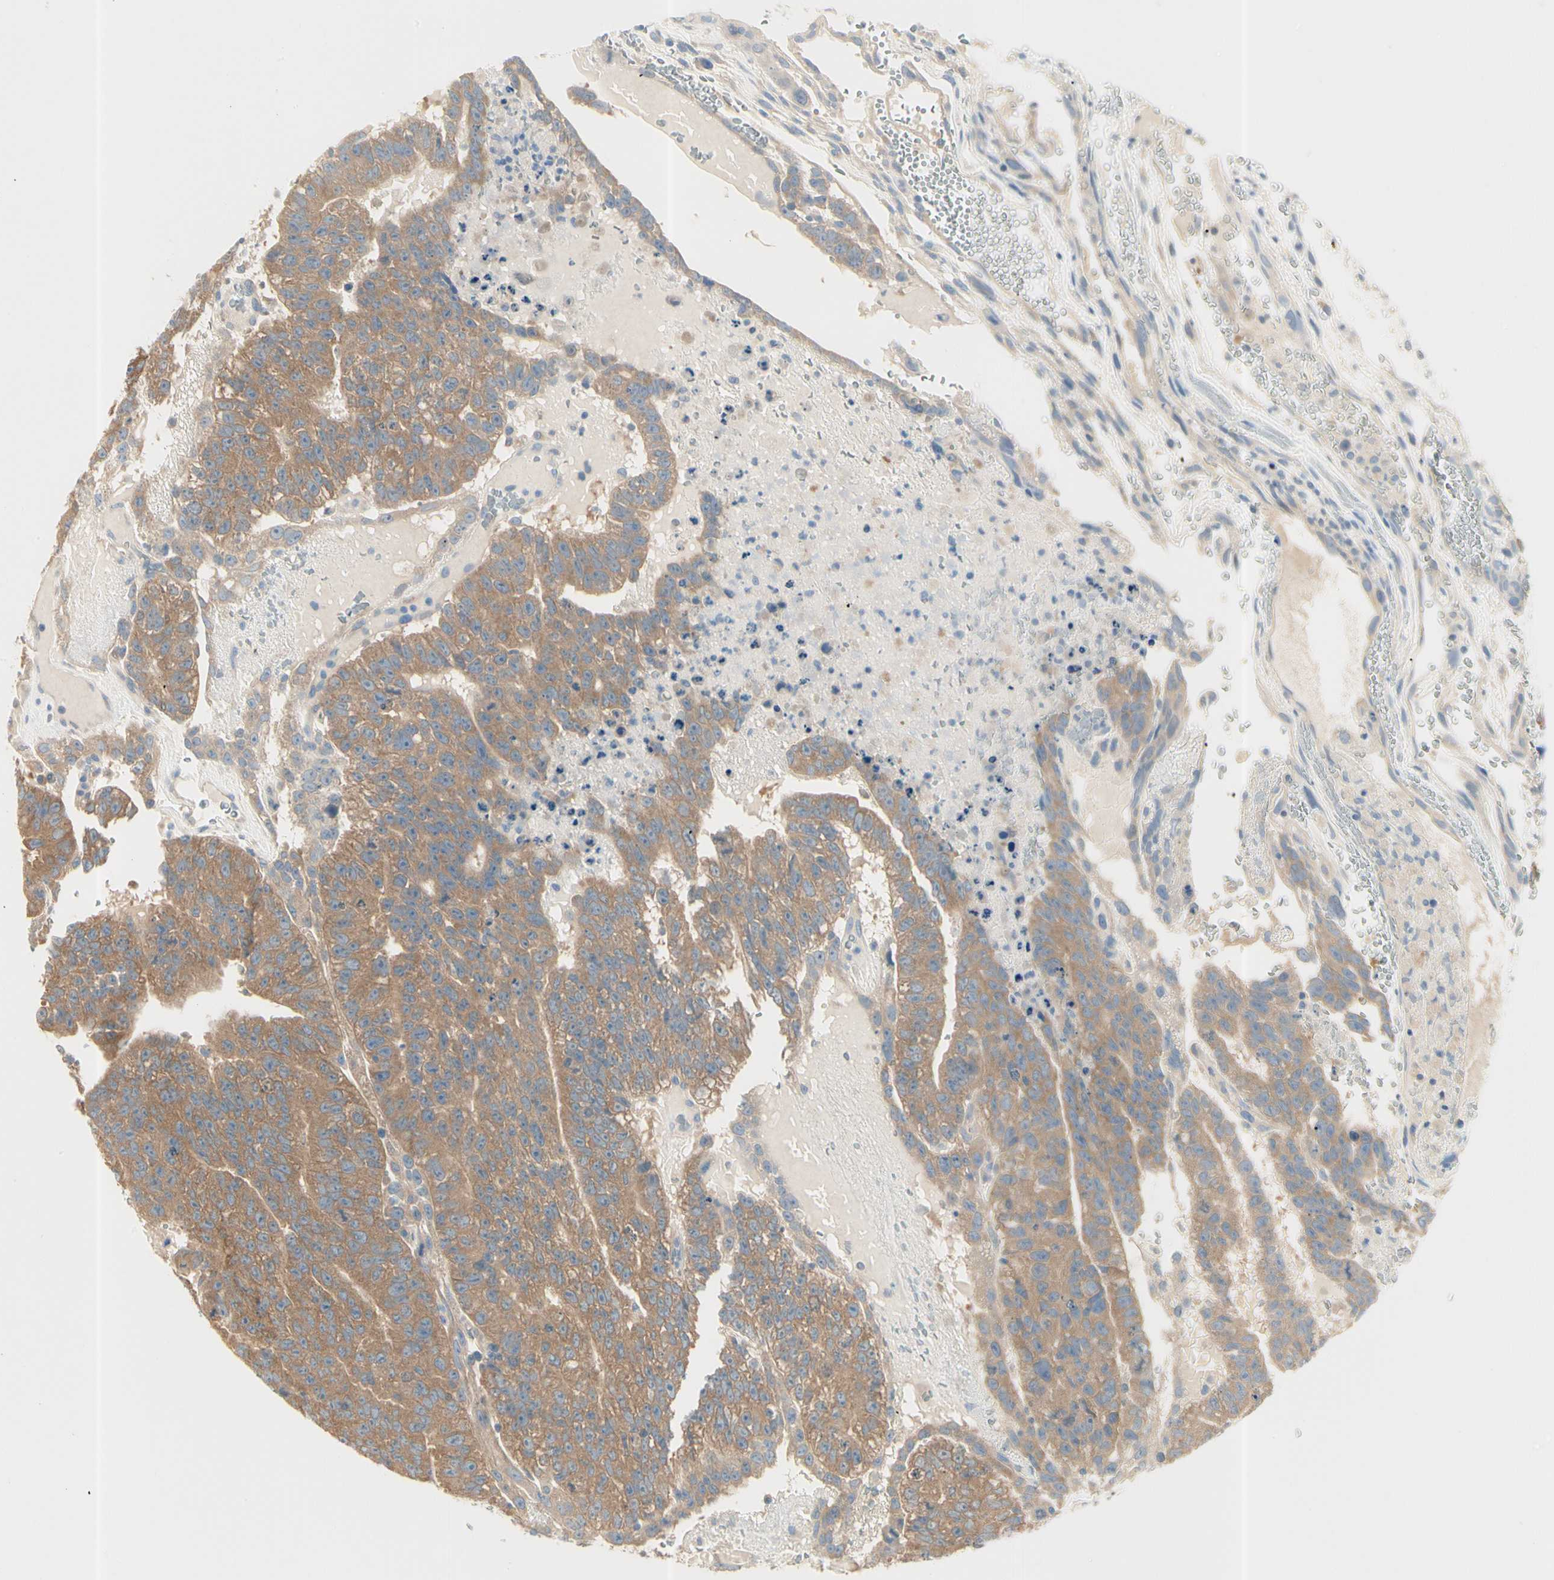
{"staining": {"intensity": "moderate", "quantity": ">75%", "location": "cytoplasmic/membranous"}, "tissue": "testis cancer", "cell_type": "Tumor cells", "image_type": "cancer", "snomed": [{"axis": "morphology", "description": "Seminoma, NOS"}, {"axis": "morphology", "description": "Carcinoma, Embryonal, NOS"}, {"axis": "topography", "description": "Testis"}], "caption": "Protein staining of testis cancer (embryonal carcinoma) tissue demonstrates moderate cytoplasmic/membranous expression in about >75% of tumor cells. Using DAB (3,3'-diaminobenzidine) (brown) and hematoxylin (blue) stains, captured at high magnification using brightfield microscopy.", "gene": "IRAG1", "patient": {"sex": "male", "age": 52}}